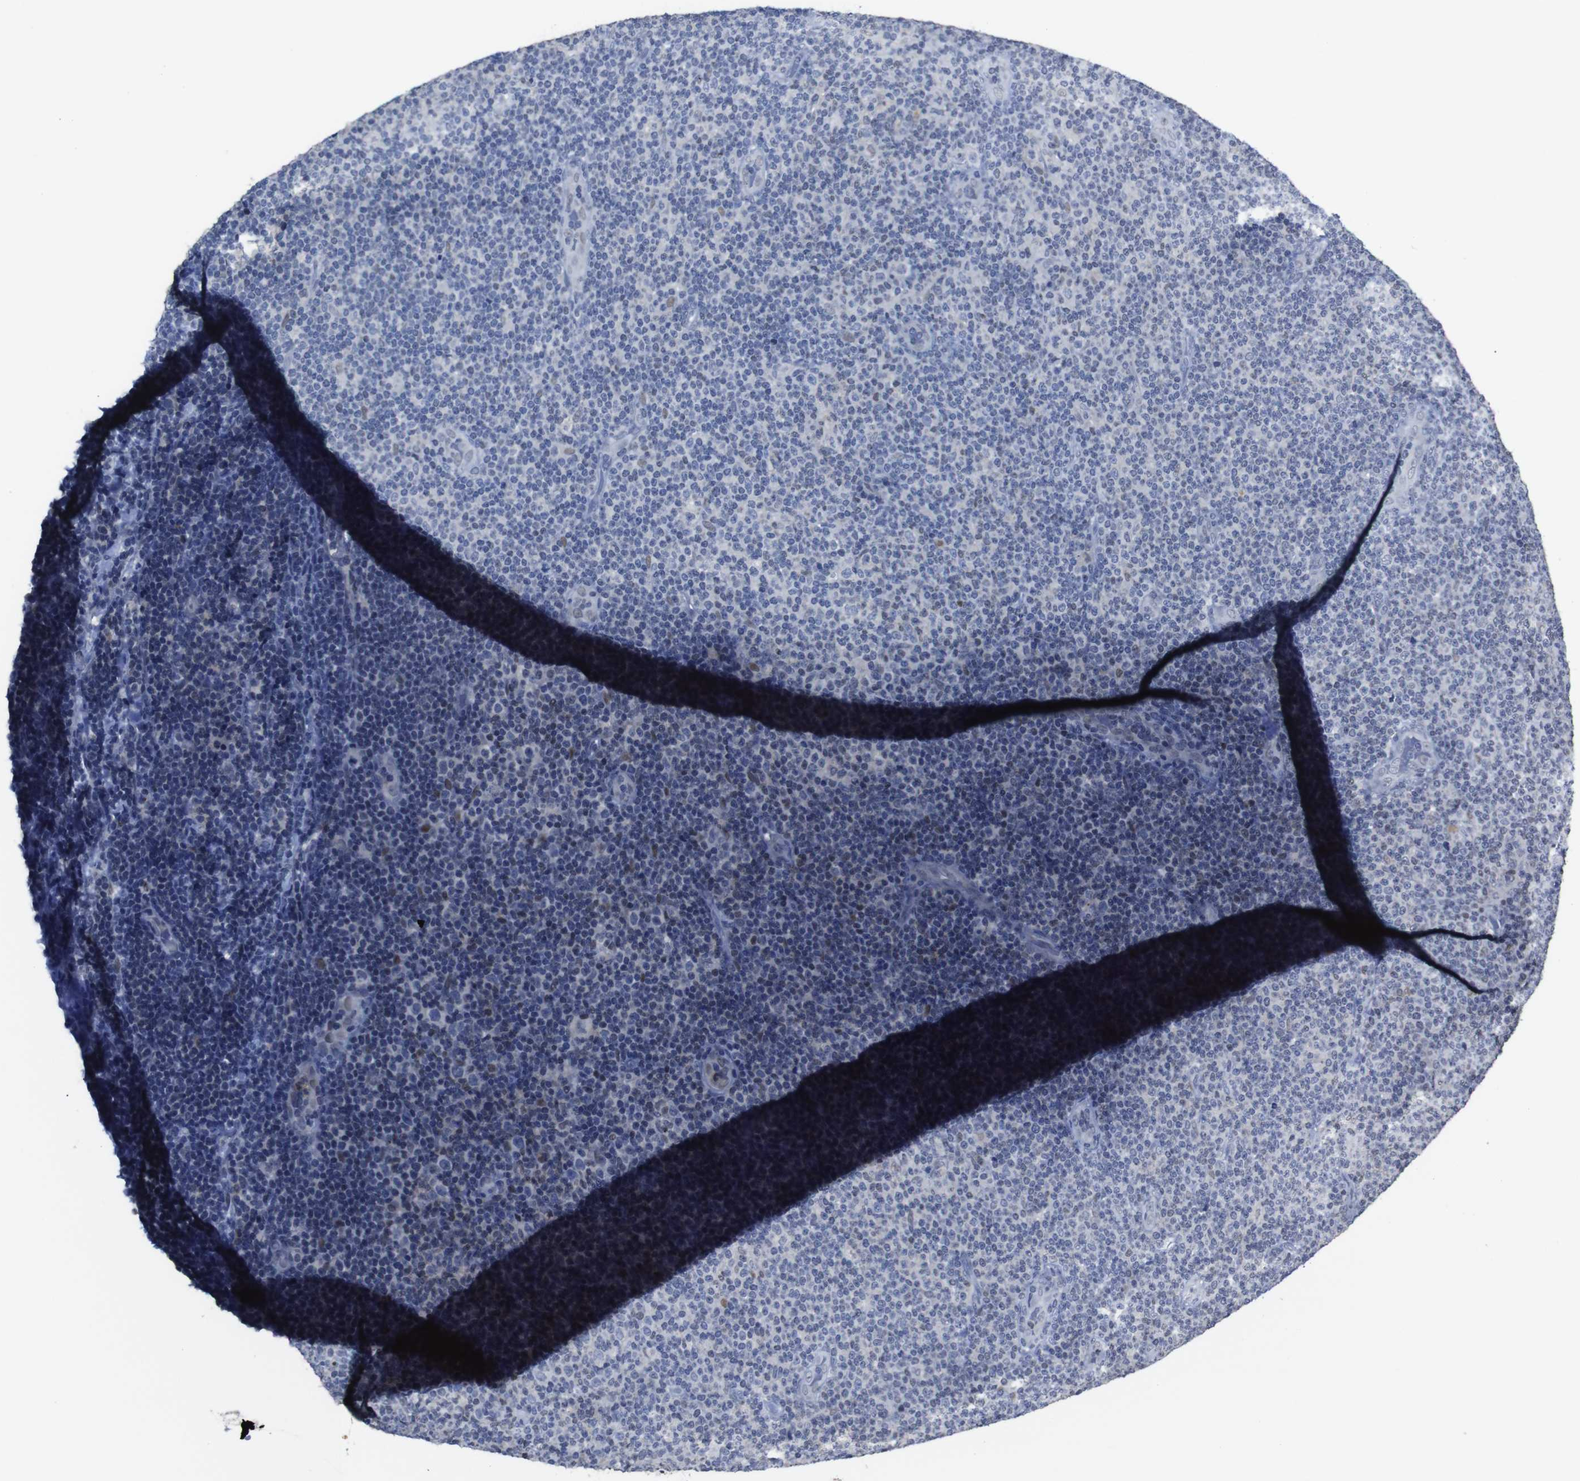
{"staining": {"intensity": "negative", "quantity": "none", "location": "none"}, "tissue": "lymphoma", "cell_type": "Tumor cells", "image_type": "cancer", "snomed": [{"axis": "morphology", "description": "Malignant lymphoma, non-Hodgkin's type, Low grade"}, {"axis": "topography", "description": "Lymph node"}], "caption": "The immunohistochemistry photomicrograph has no significant positivity in tumor cells of low-grade malignant lymphoma, non-Hodgkin's type tissue.", "gene": "SEMA4B", "patient": {"sex": "male", "age": 83}}